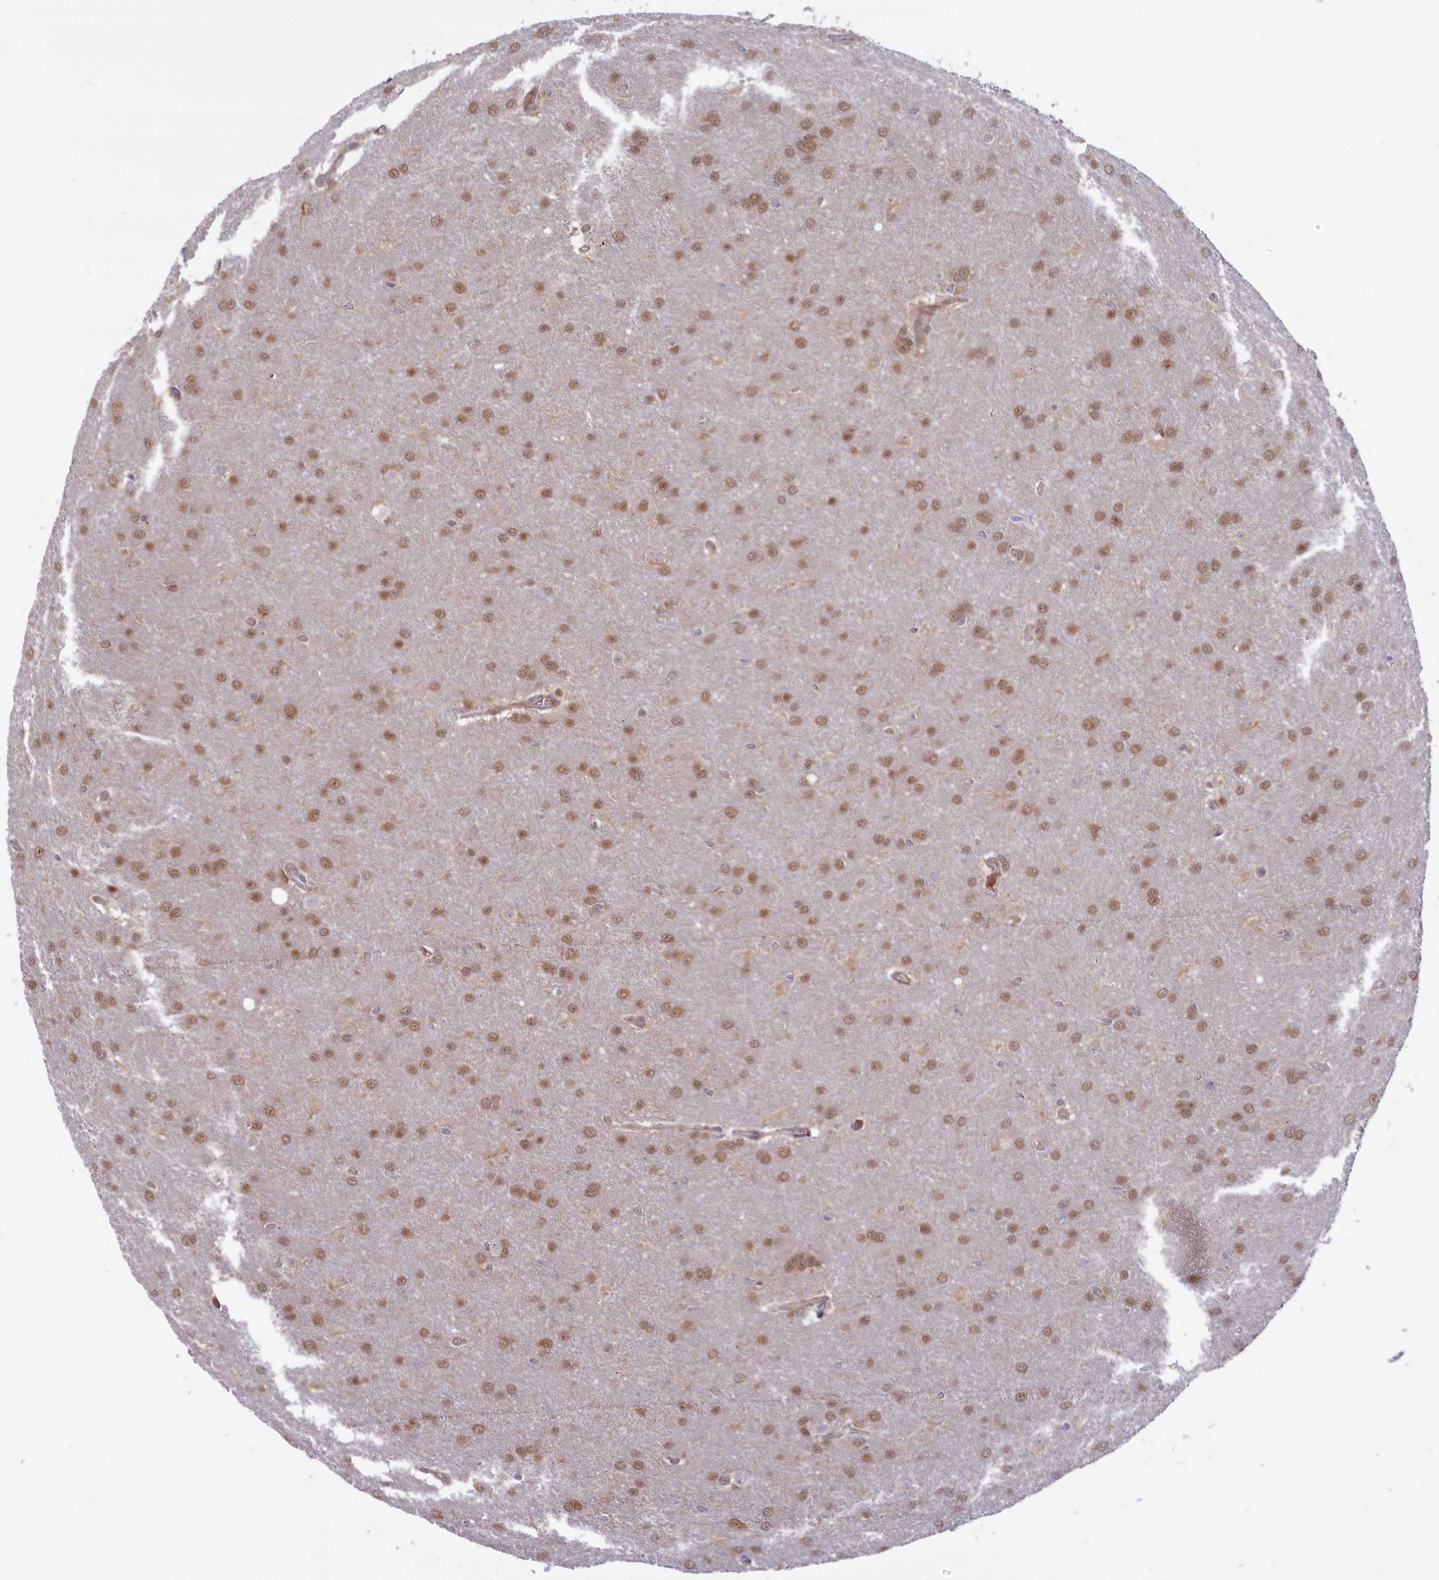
{"staining": {"intensity": "moderate", "quantity": ">75%", "location": "nuclear"}, "tissue": "glioma", "cell_type": "Tumor cells", "image_type": "cancer", "snomed": [{"axis": "morphology", "description": "Glioma, malignant, Low grade"}, {"axis": "topography", "description": "Brain"}], "caption": "Glioma stained with immunohistochemistry demonstrates moderate nuclear staining in approximately >75% of tumor cells.", "gene": "FCSK", "patient": {"sex": "female", "age": 32}}